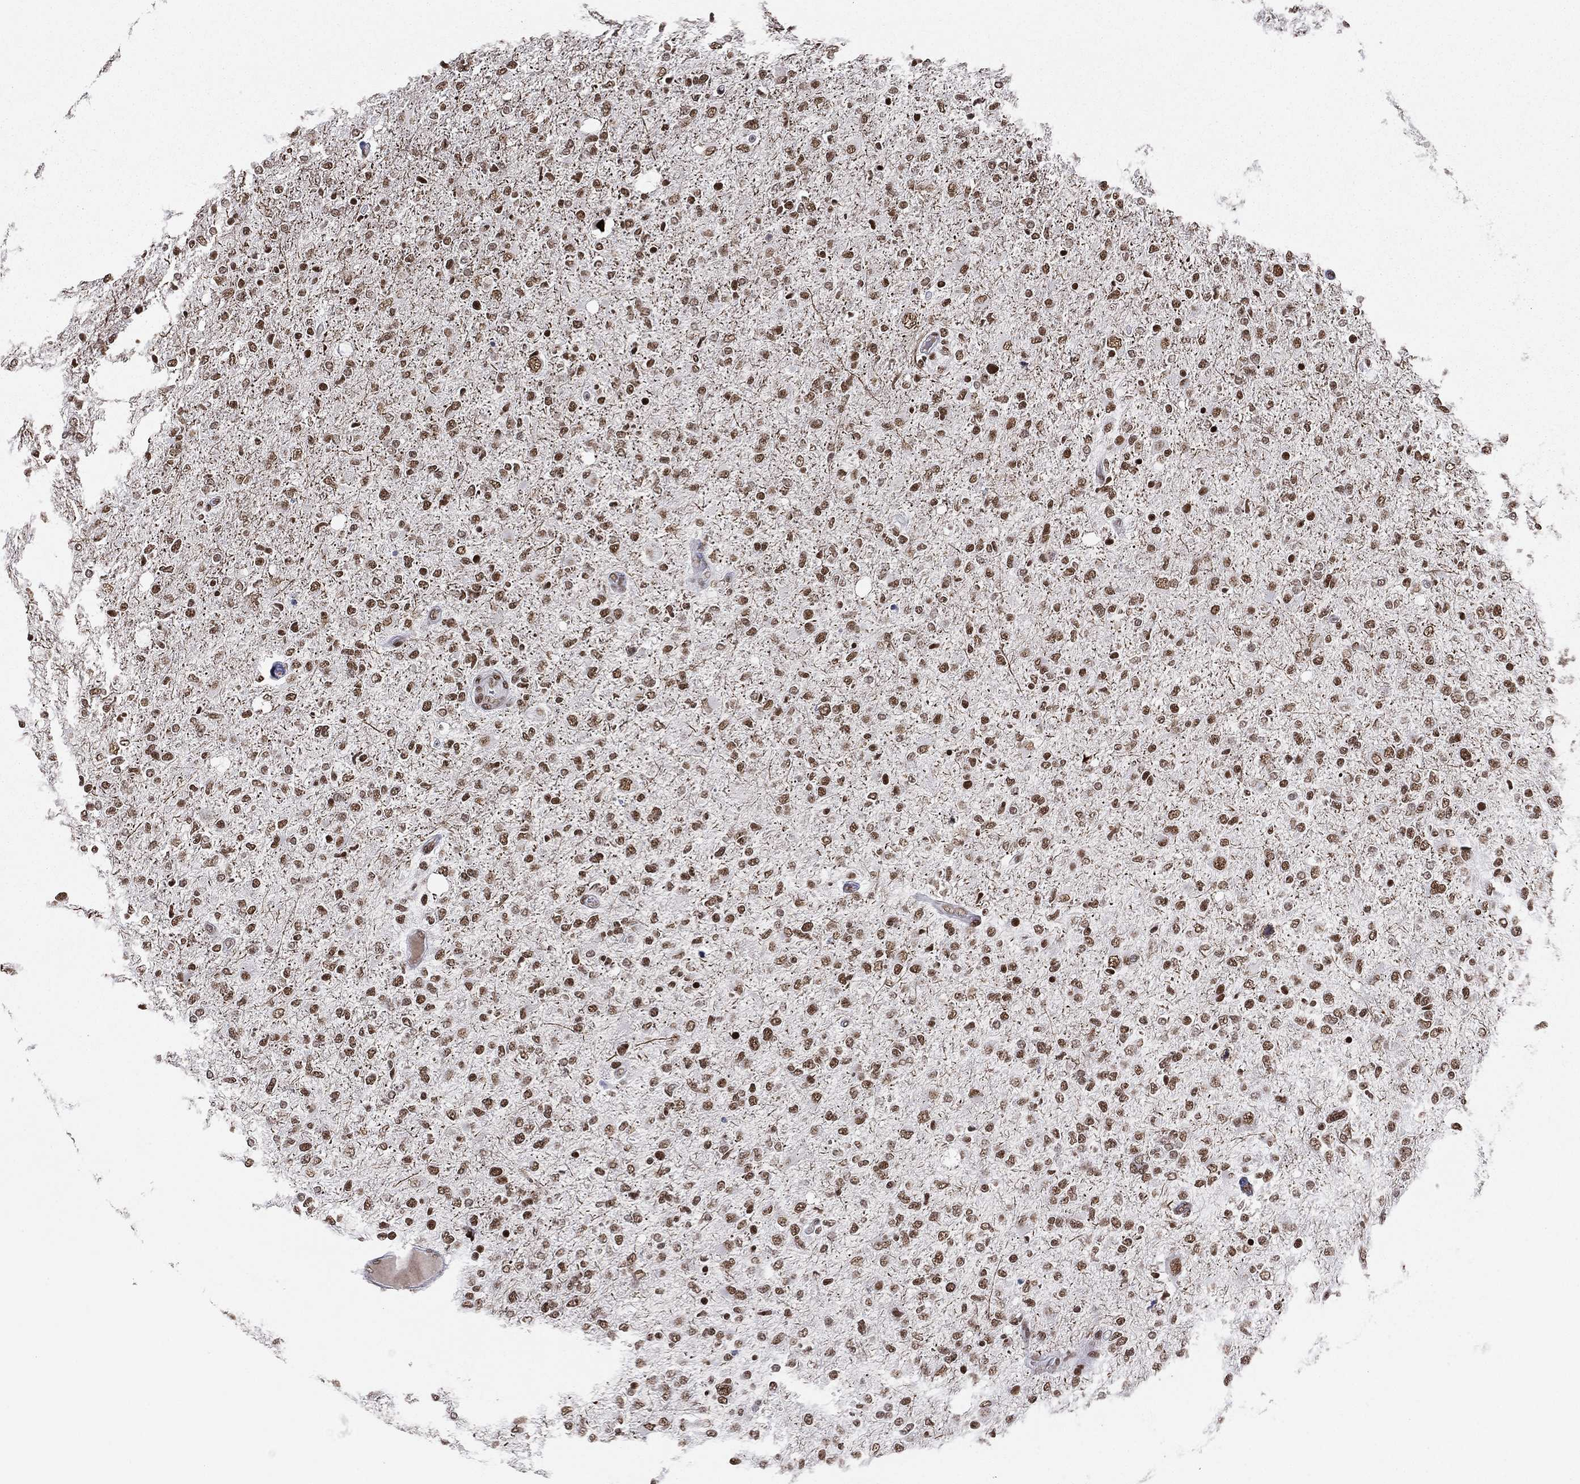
{"staining": {"intensity": "moderate", "quantity": ">75%", "location": "nuclear"}, "tissue": "glioma", "cell_type": "Tumor cells", "image_type": "cancer", "snomed": [{"axis": "morphology", "description": "Glioma, malignant, High grade"}, {"axis": "topography", "description": "Cerebral cortex"}], "caption": "Protein staining of glioma tissue demonstrates moderate nuclear staining in approximately >75% of tumor cells. The protein is stained brown, and the nuclei are stained in blue (DAB (3,3'-diaminobenzidine) IHC with brightfield microscopy, high magnification).", "gene": "RTF1", "patient": {"sex": "male", "age": 70}}